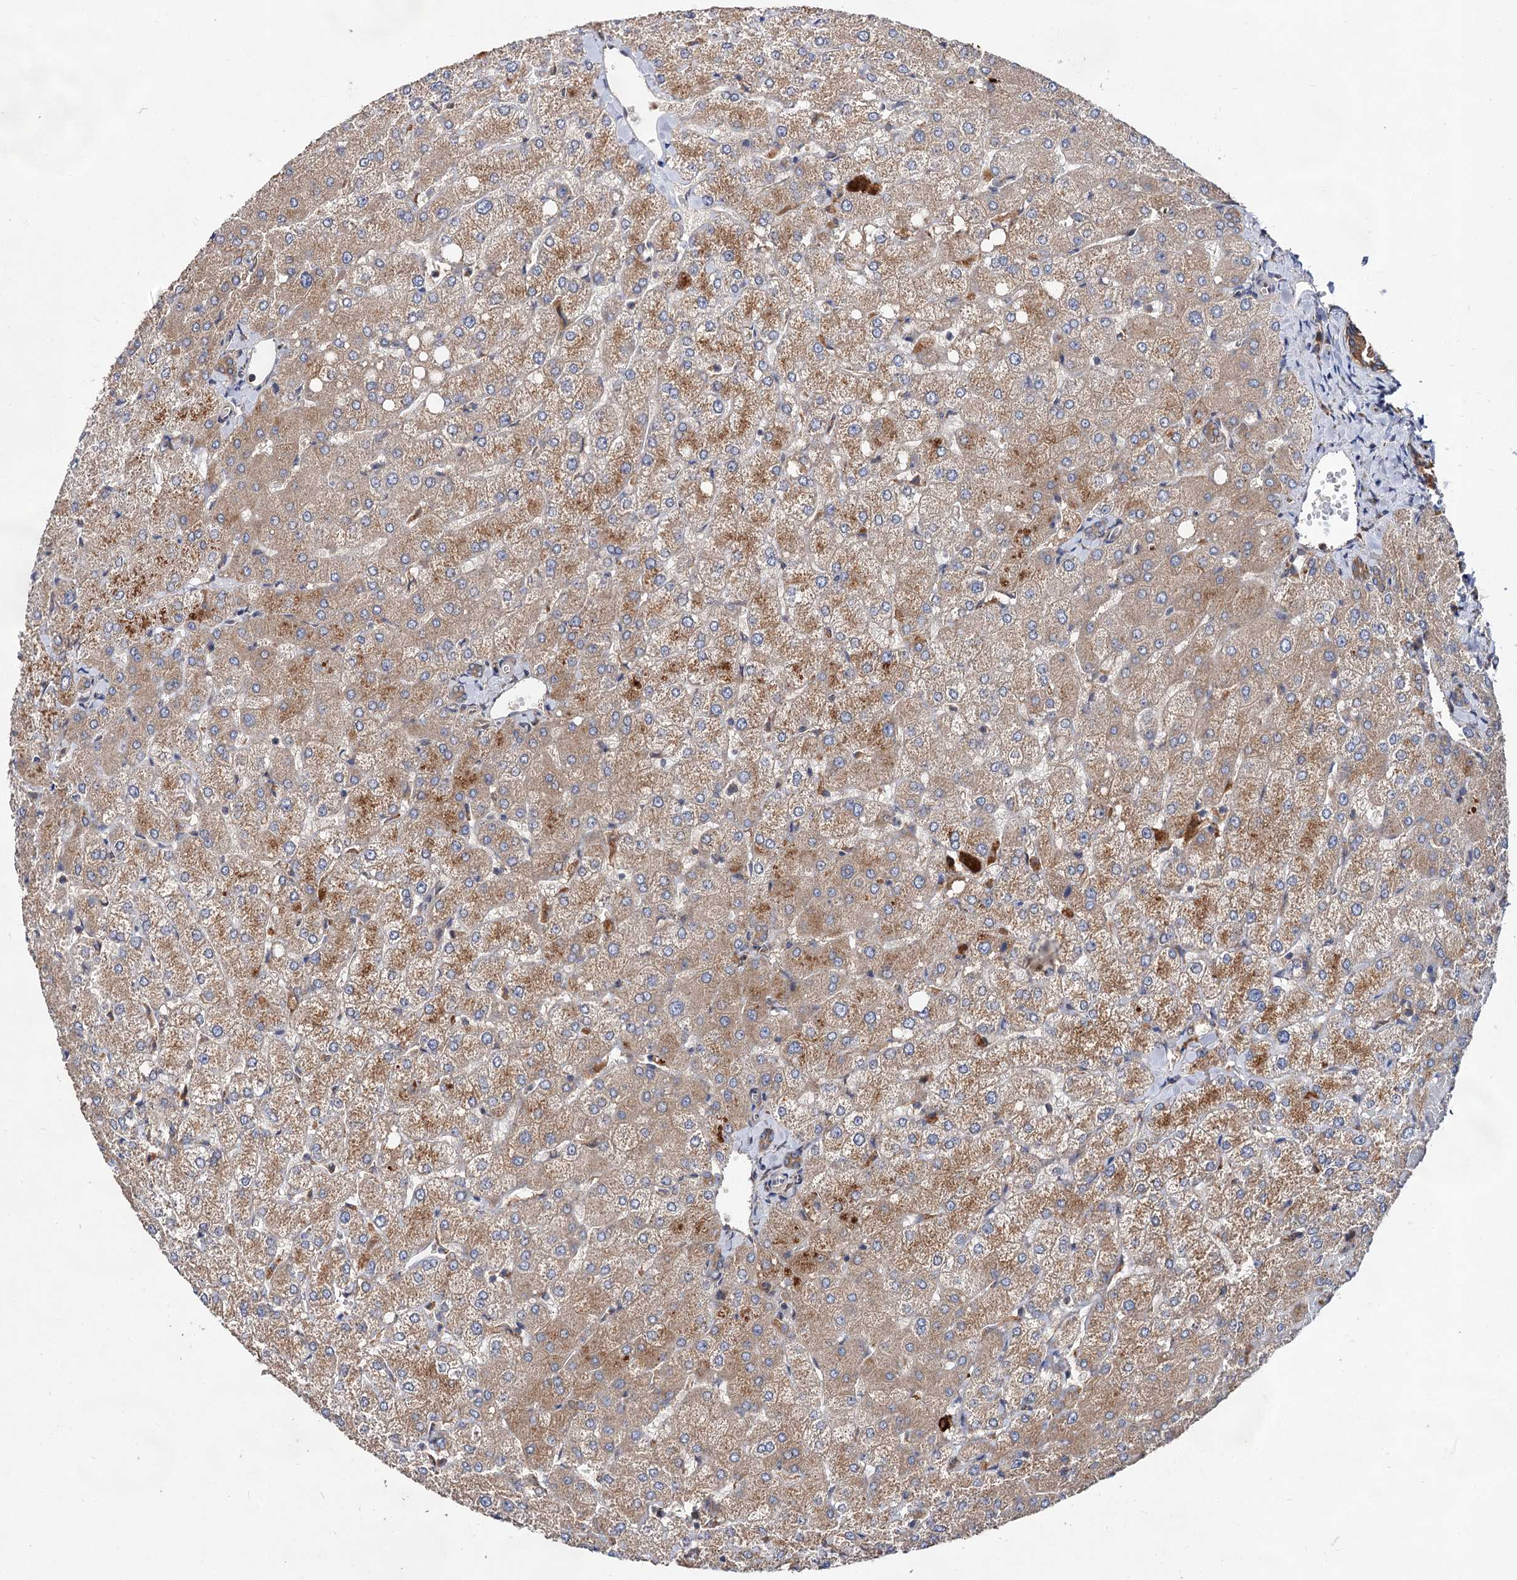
{"staining": {"intensity": "weak", "quantity": ">75%", "location": "cytoplasmic/membranous"}, "tissue": "liver", "cell_type": "Cholangiocytes", "image_type": "normal", "snomed": [{"axis": "morphology", "description": "Normal tissue, NOS"}, {"axis": "topography", "description": "Liver"}], "caption": "Immunohistochemical staining of benign liver reveals low levels of weak cytoplasmic/membranous expression in approximately >75% of cholangiocytes.", "gene": "NAA25", "patient": {"sex": "female", "age": 54}}